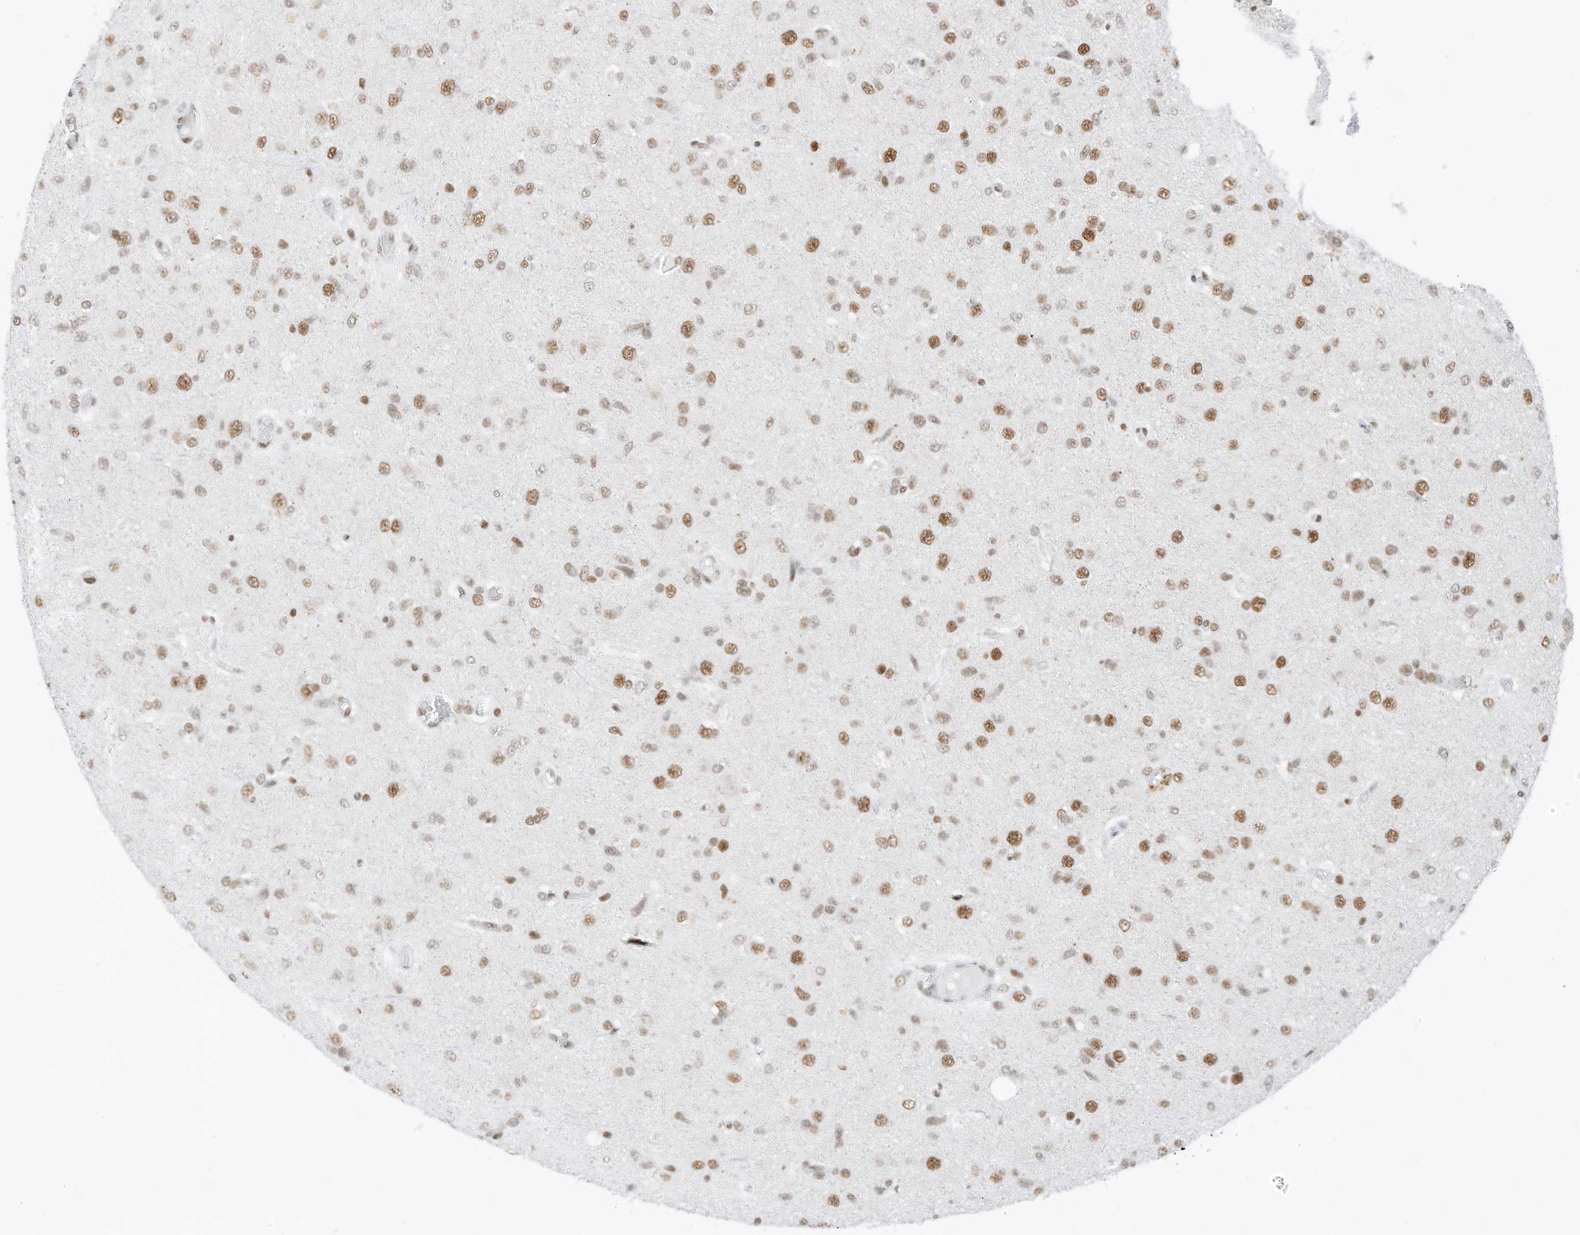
{"staining": {"intensity": "moderate", "quantity": ">75%", "location": "nuclear"}, "tissue": "glioma", "cell_type": "Tumor cells", "image_type": "cancer", "snomed": [{"axis": "morphology", "description": "Glioma, malignant, High grade"}, {"axis": "topography", "description": "Brain"}], "caption": "A brown stain labels moderate nuclear staining of a protein in human malignant high-grade glioma tumor cells. Using DAB (3,3'-diaminobenzidine) (brown) and hematoxylin (blue) stains, captured at high magnification using brightfield microscopy.", "gene": "SMARCA2", "patient": {"sex": "female", "age": 59}}